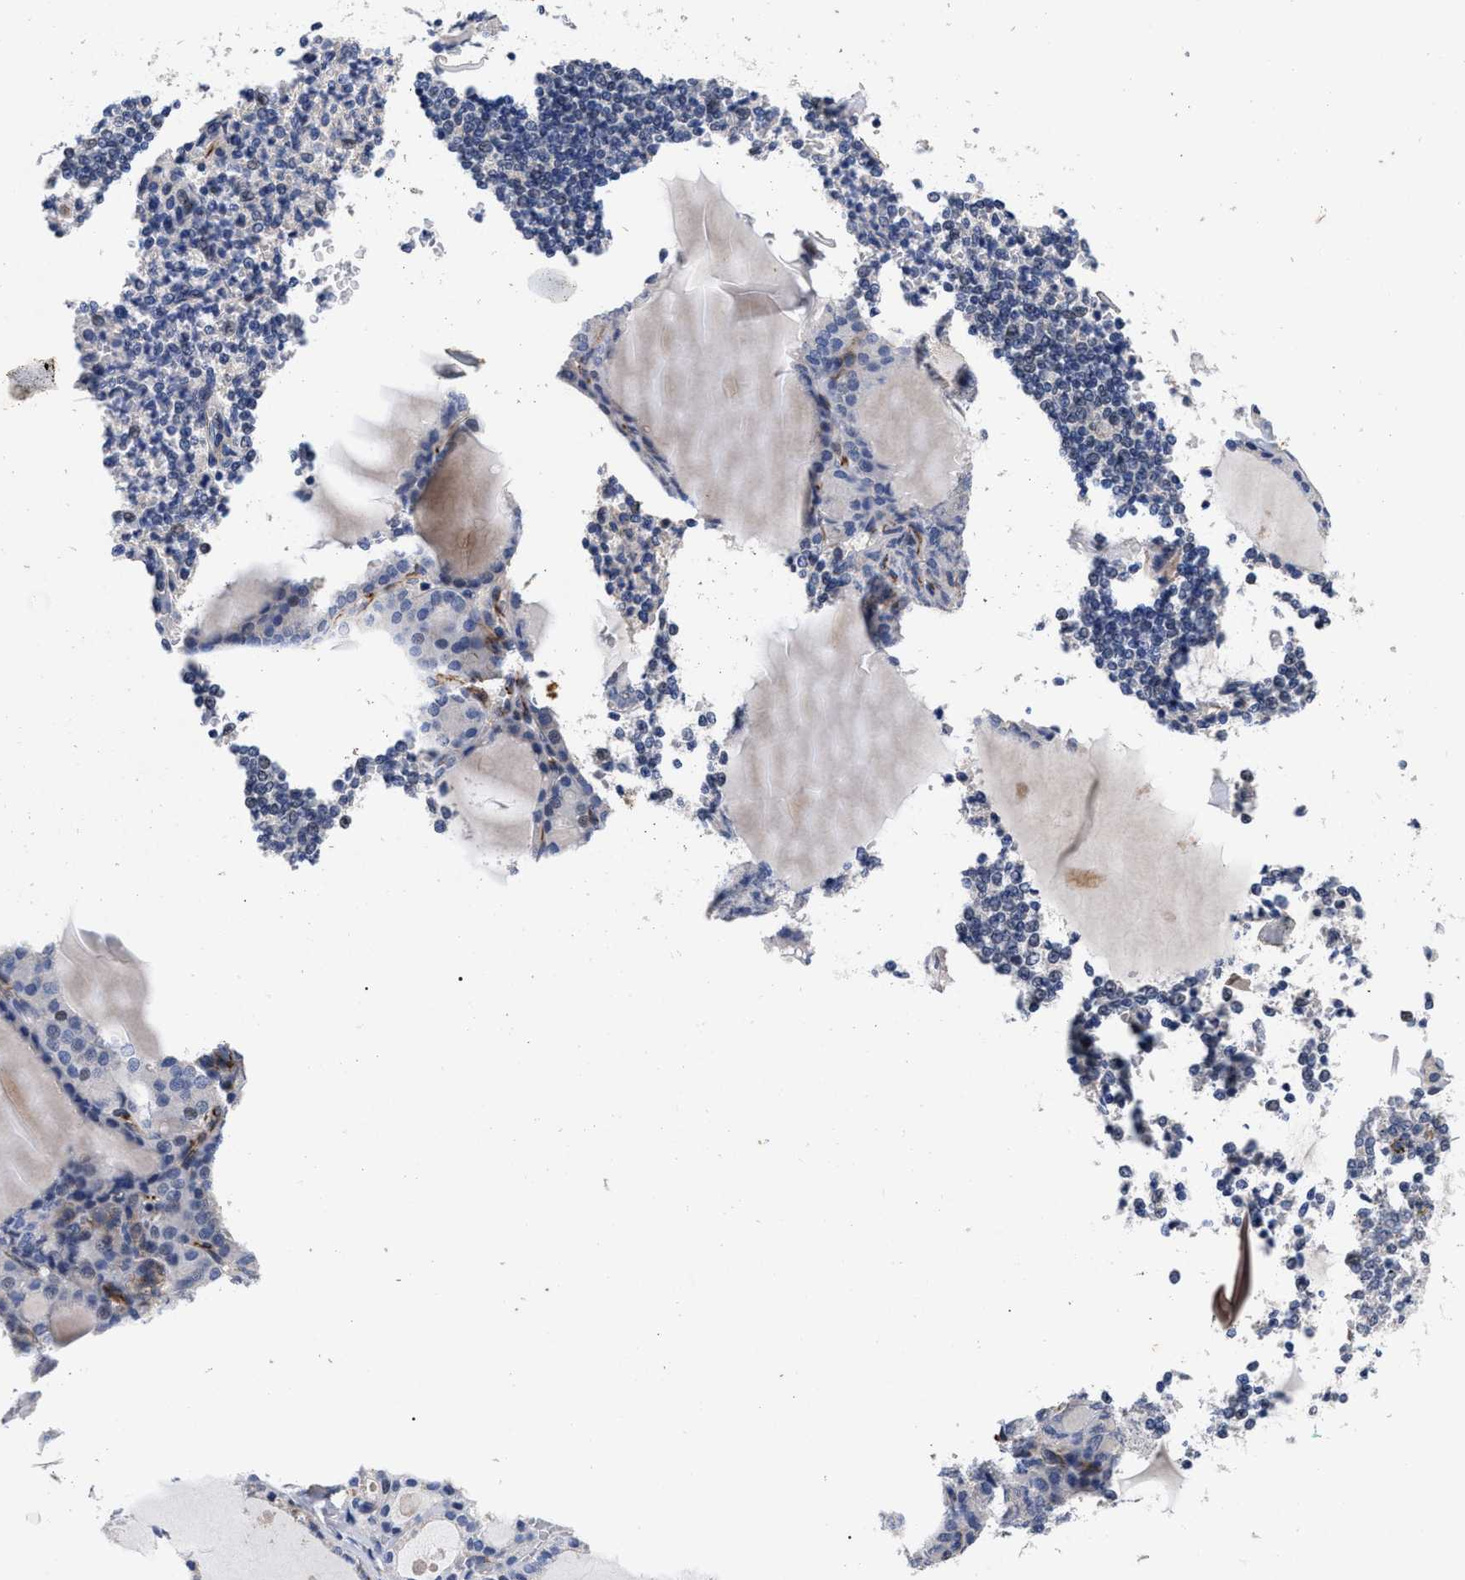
{"staining": {"intensity": "negative", "quantity": "none", "location": "none"}, "tissue": "thyroid gland", "cell_type": "Glandular cells", "image_type": "normal", "snomed": [{"axis": "morphology", "description": "Normal tissue, NOS"}, {"axis": "topography", "description": "Thyroid gland"}], "caption": "Immunohistochemical staining of normal human thyroid gland shows no significant expression in glandular cells. Nuclei are stained in blue.", "gene": "CCN5", "patient": {"sex": "male", "age": 56}}